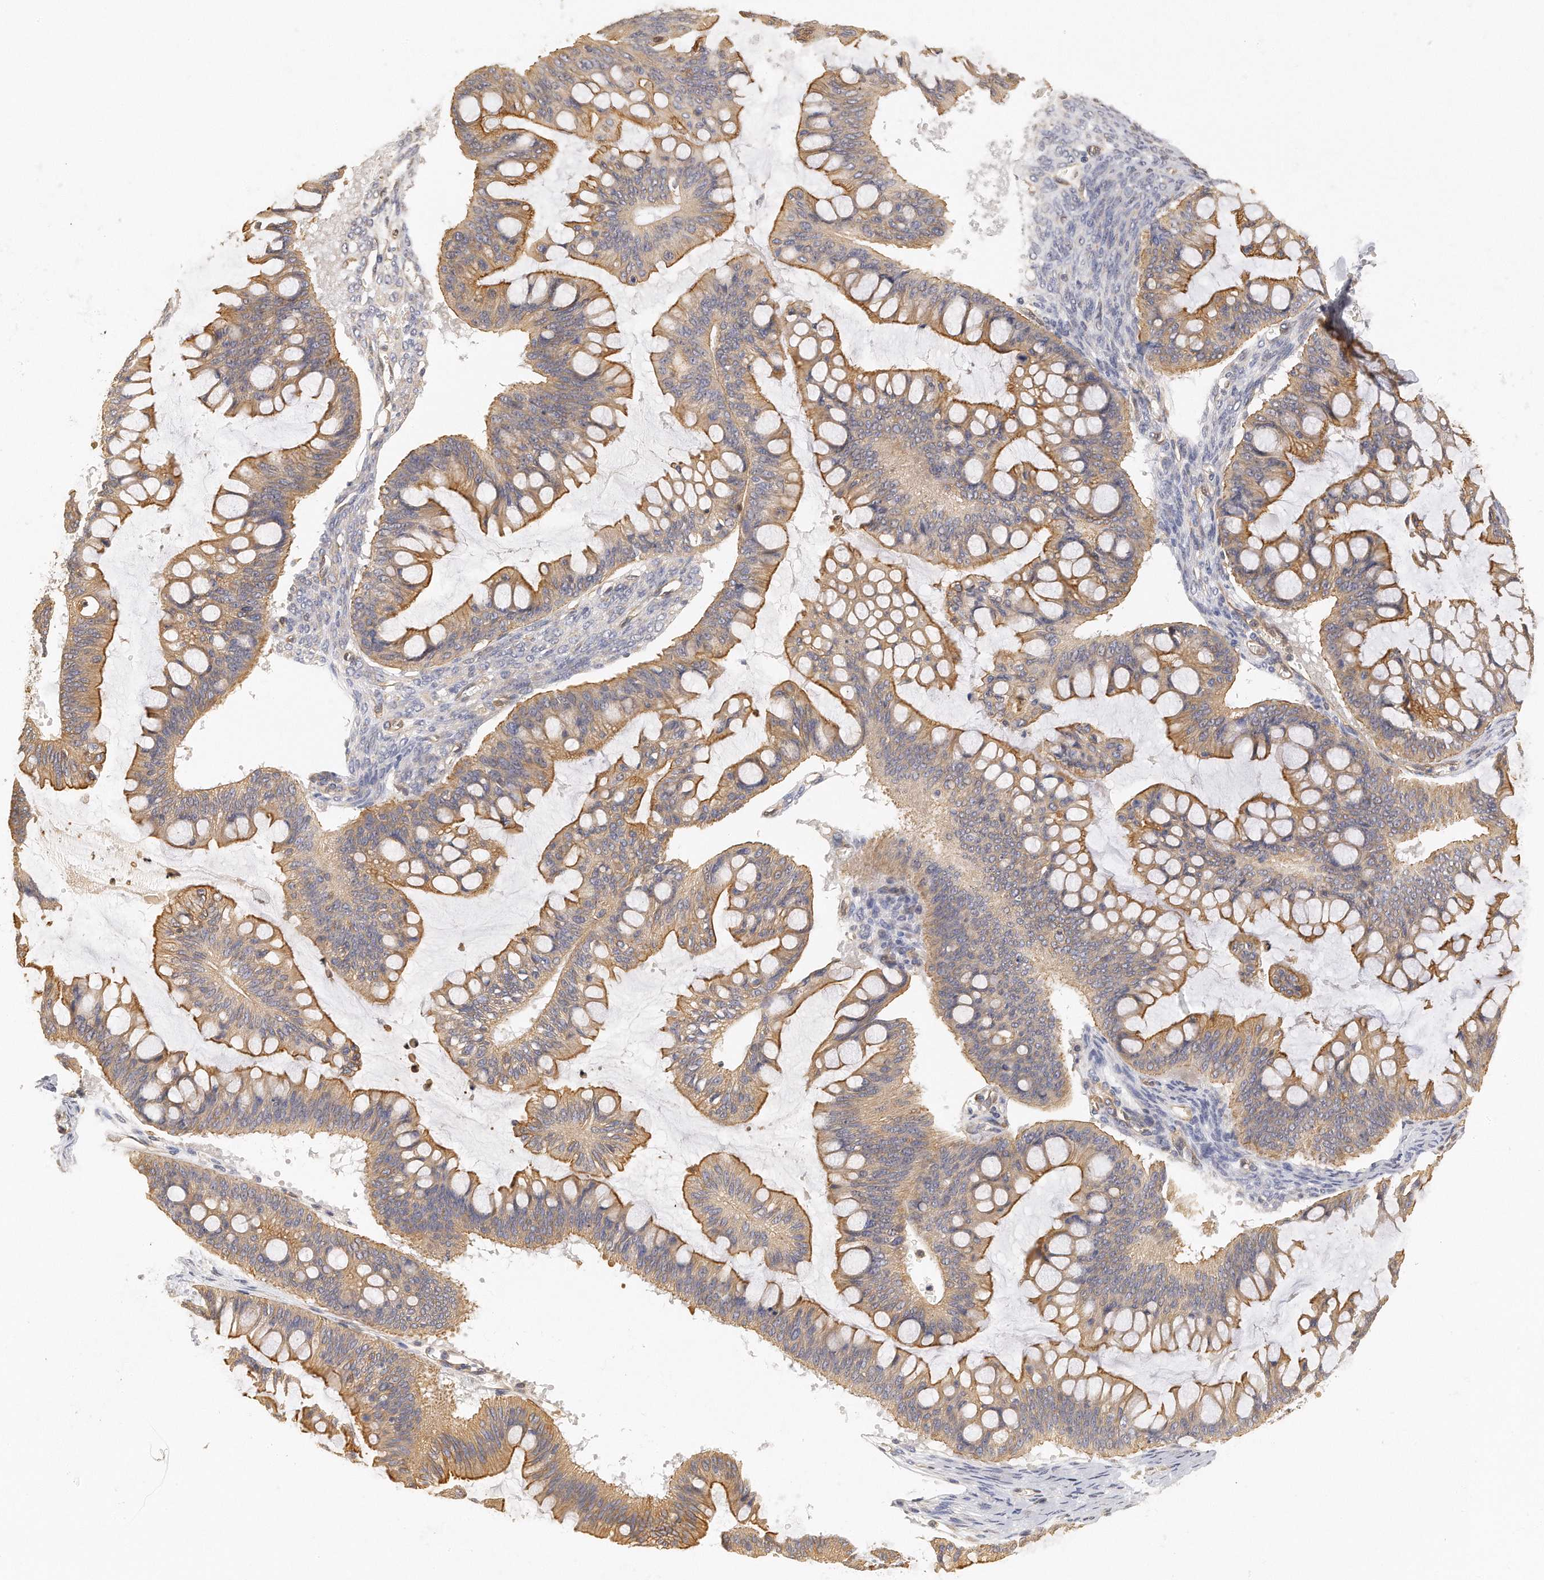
{"staining": {"intensity": "moderate", "quantity": ">75%", "location": "cytoplasmic/membranous"}, "tissue": "ovarian cancer", "cell_type": "Tumor cells", "image_type": "cancer", "snomed": [{"axis": "morphology", "description": "Cystadenocarcinoma, mucinous, NOS"}, {"axis": "topography", "description": "Ovary"}], "caption": "Protein expression analysis of ovarian mucinous cystadenocarcinoma demonstrates moderate cytoplasmic/membranous positivity in about >75% of tumor cells. Nuclei are stained in blue.", "gene": "CHST7", "patient": {"sex": "female", "age": 73}}